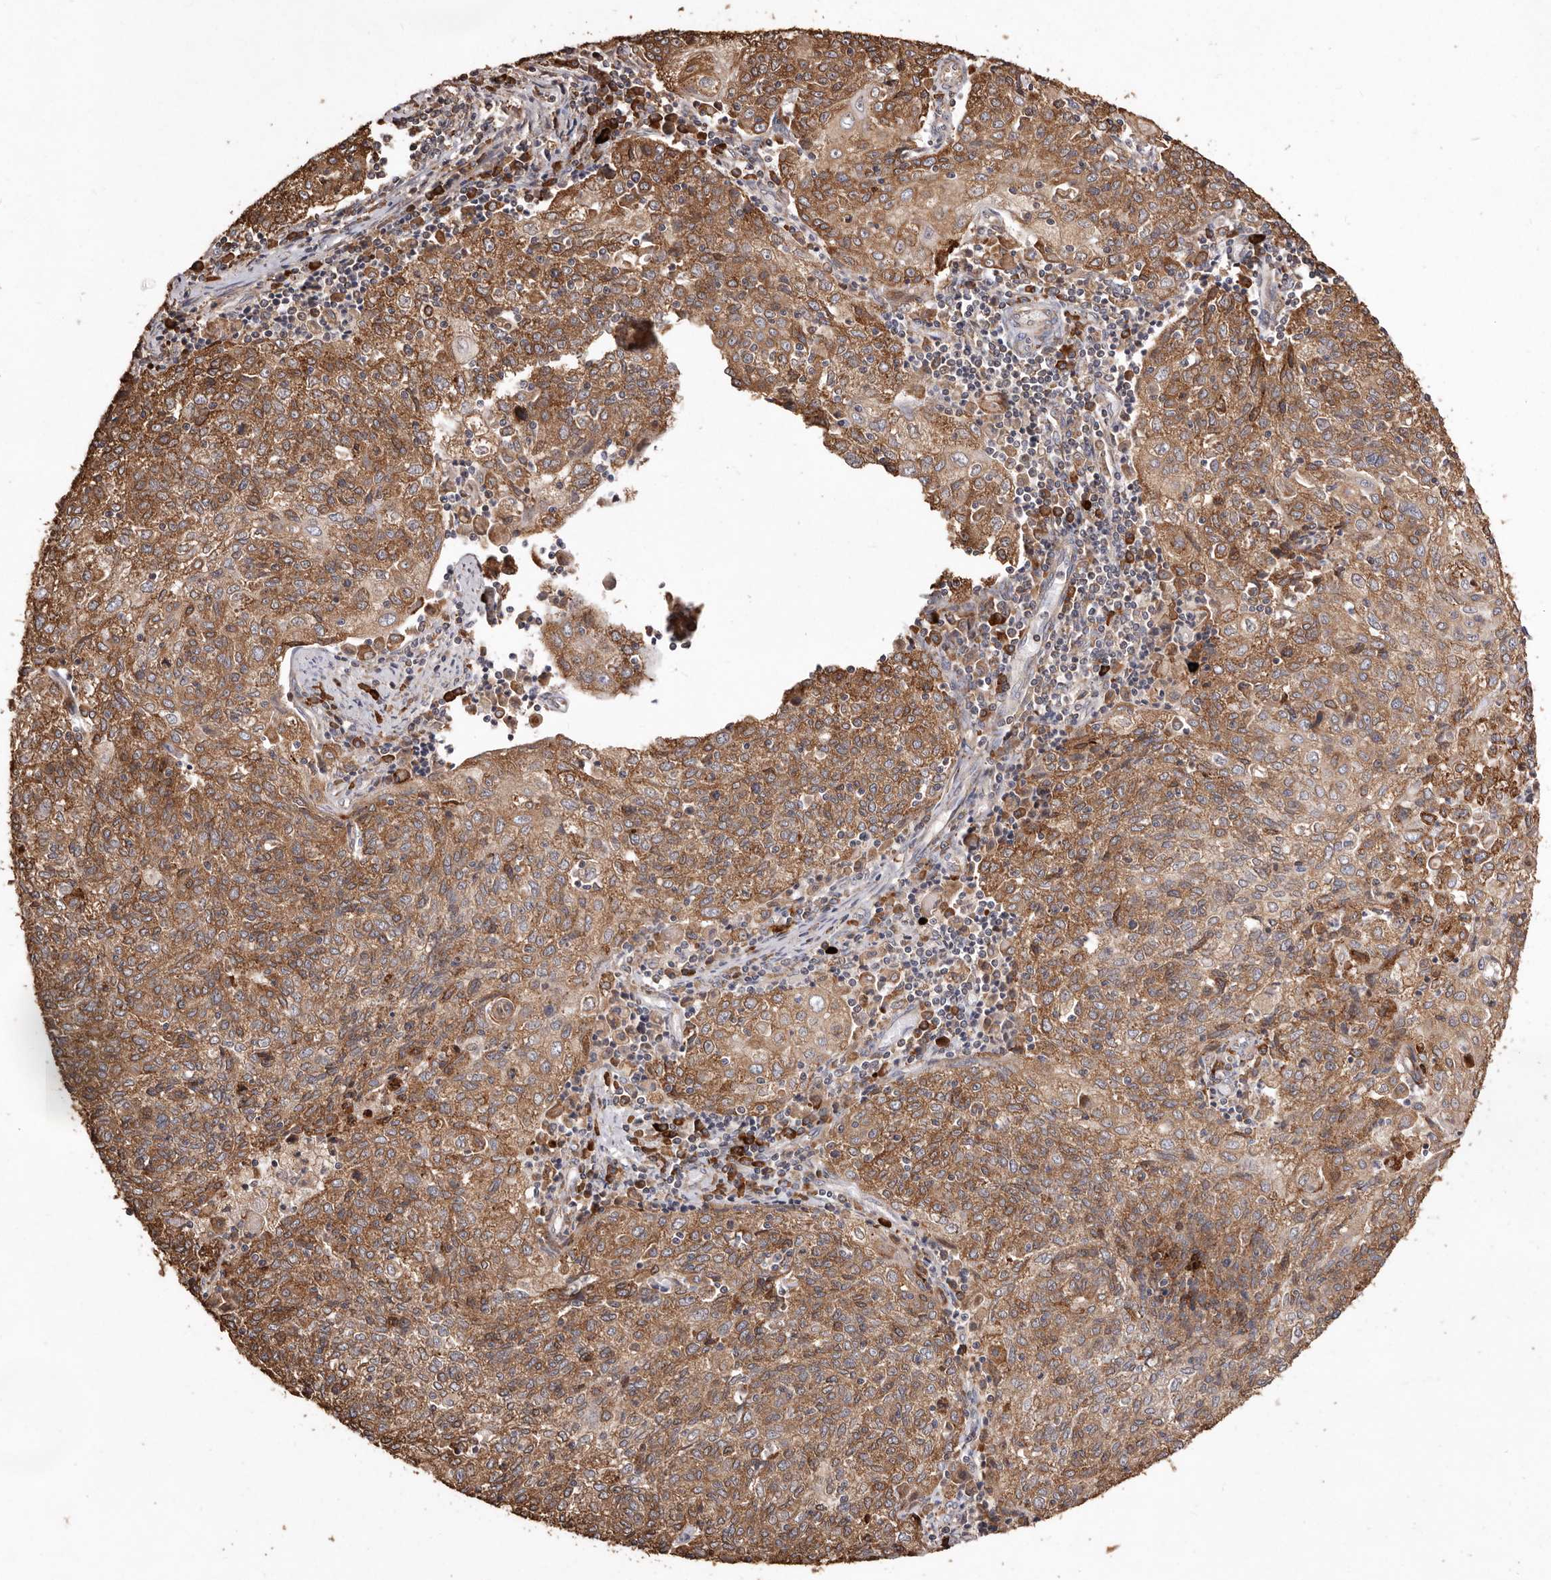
{"staining": {"intensity": "moderate", "quantity": ">75%", "location": "cytoplasmic/membranous"}, "tissue": "cervical cancer", "cell_type": "Tumor cells", "image_type": "cancer", "snomed": [{"axis": "morphology", "description": "Squamous cell carcinoma, NOS"}, {"axis": "topography", "description": "Cervix"}], "caption": "A brown stain labels moderate cytoplasmic/membranous staining of a protein in cervical cancer (squamous cell carcinoma) tumor cells. (DAB (3,3'-diaminobenzidine) IHC, brown staining for protein, blue staining for nuclei).", "gene": "STEAP2", "patient": {"sex": "female", "age": 48}}